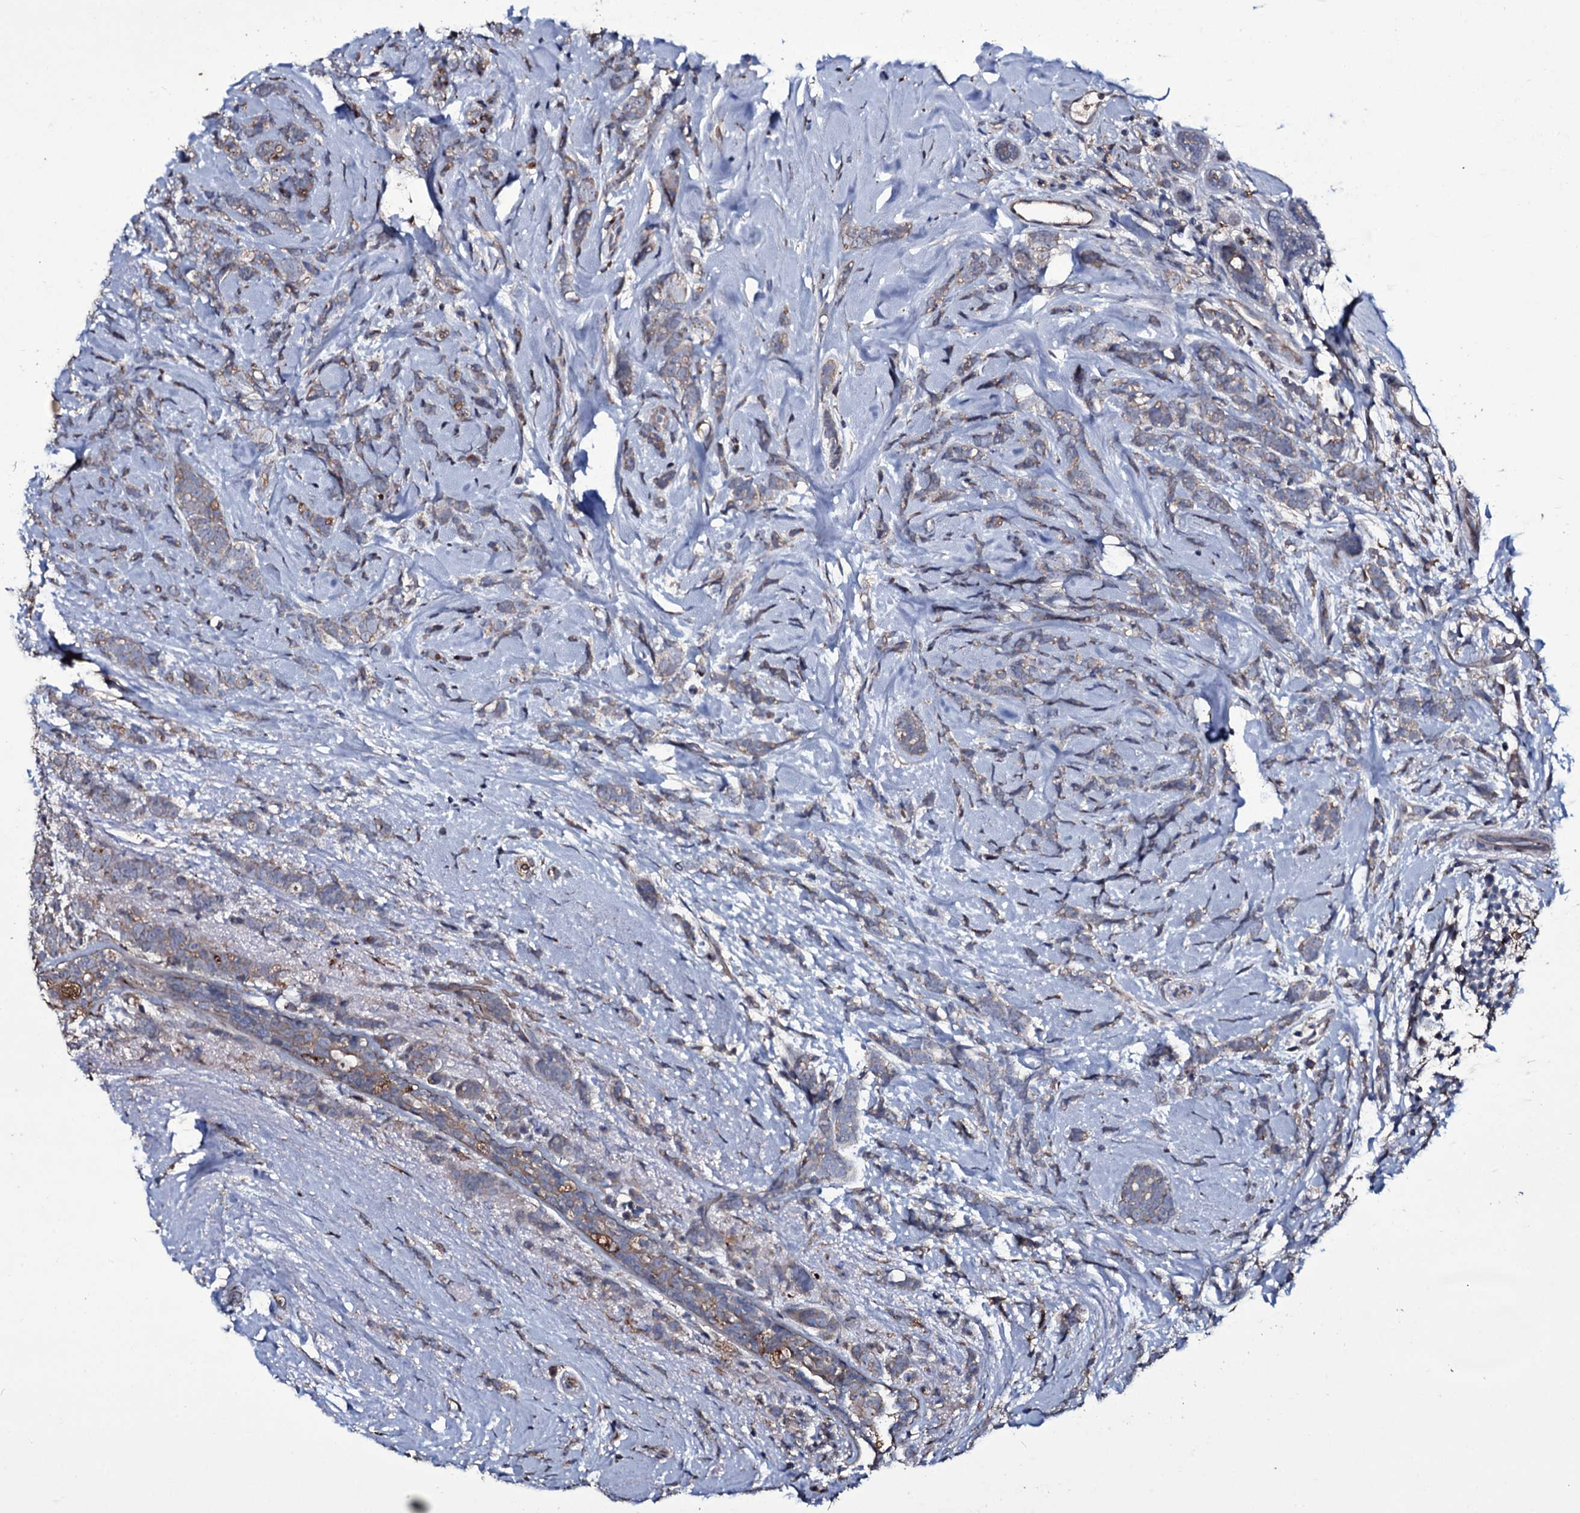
{"staining": {"intensity": "weak", "quantity": "<25%", "location": "cytoplasmic/membranous"}, "tissue": "breast cancer", "cell_type": "Tumor cells", "image_type": "cancer", "snomed": [{"axis": "morphology", "description": "Lobular carcinoma"}, {"axis": "topography", "description": "Breast"}], "caption": "Breast cancer stained for a protein using immunohistochemistry exhibits no positivity tumor cells.", "gene": "ZSWIM8", "patient": {"sex": "female", "age": 58}}